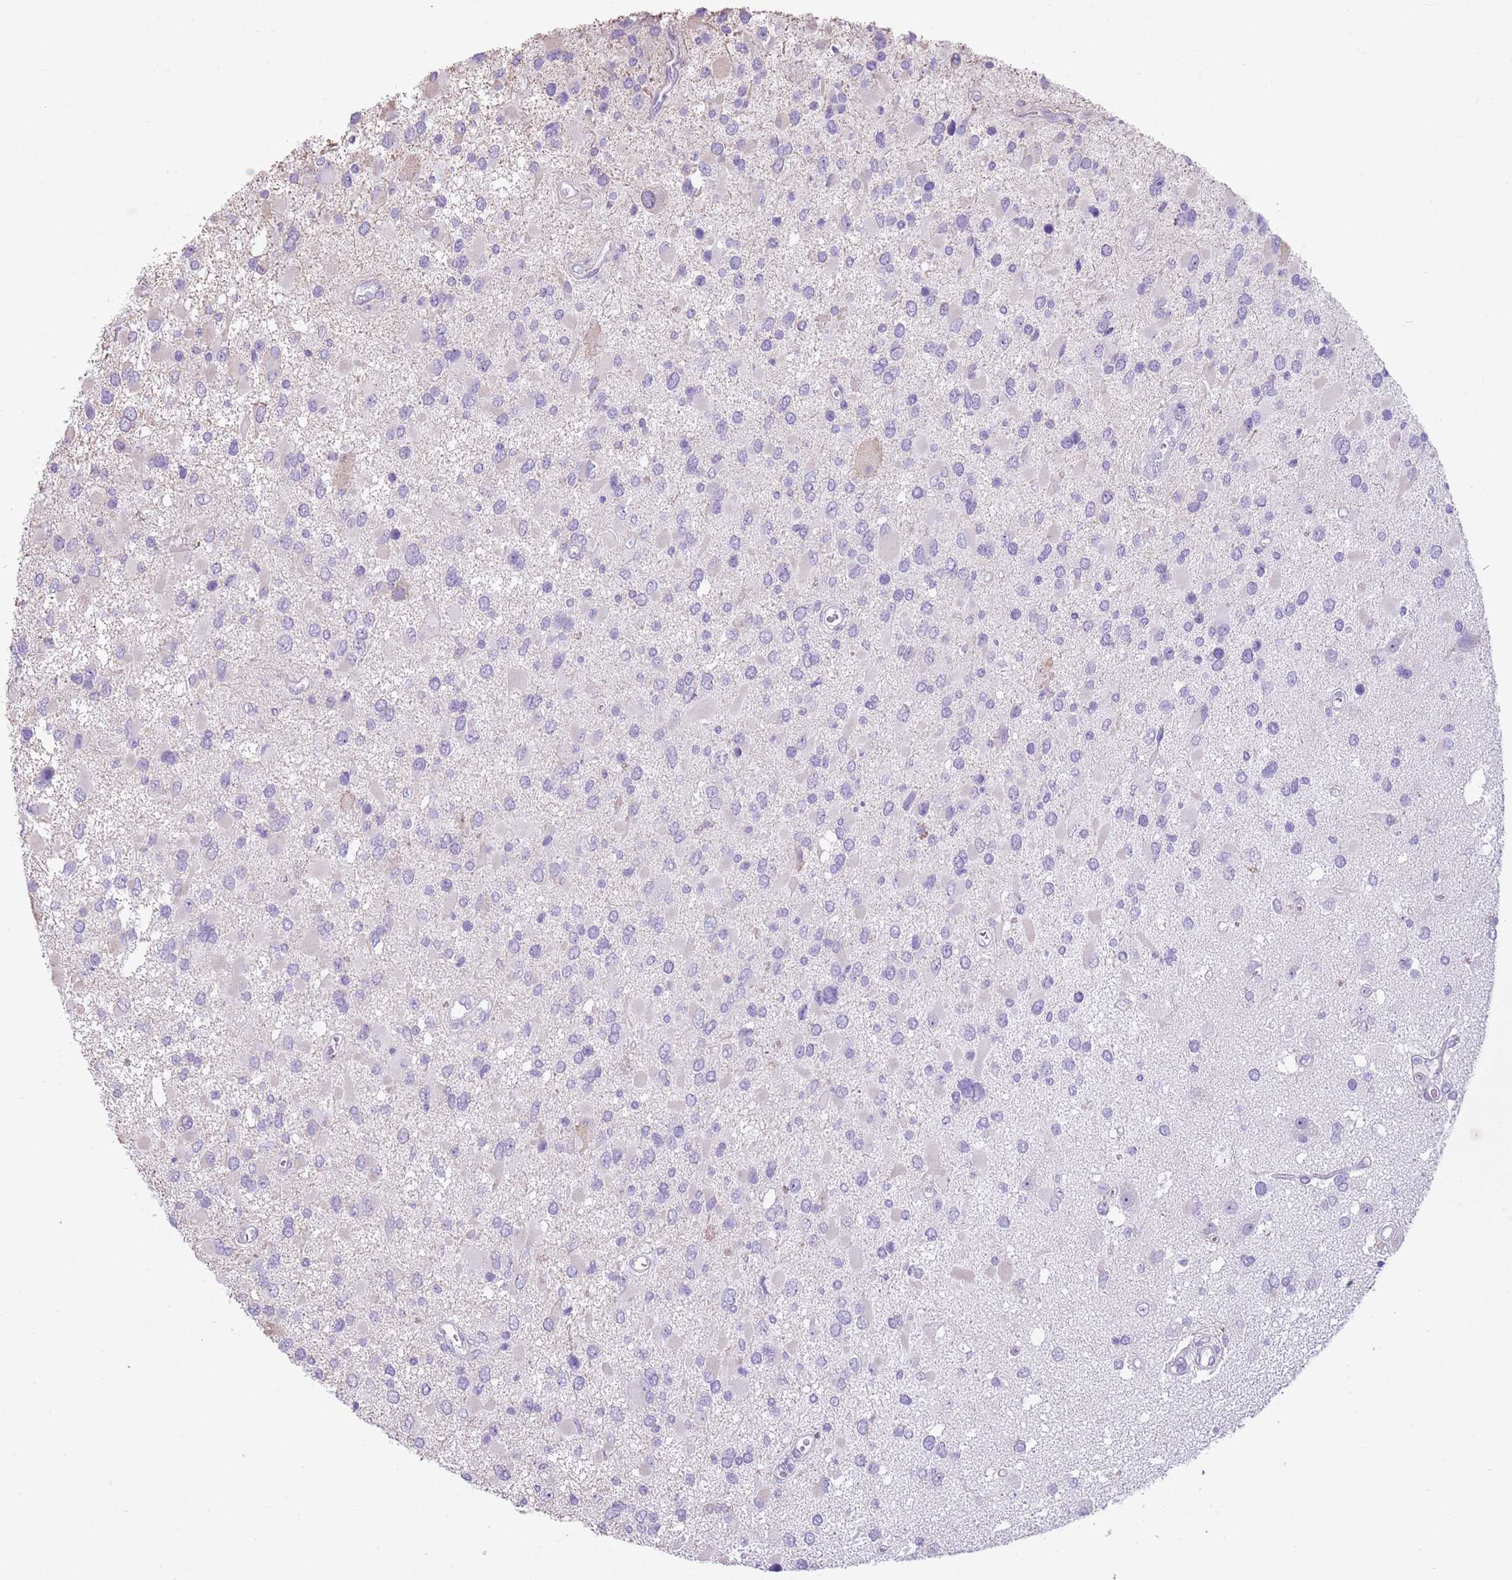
{"staining": {"intensity": "negative", "quantity": "none", "location": "none"}, "tissue": "glioma", "cell_type": "Tumor cells", "image_type": "cancer", "snomed": [{"axis": "morphology", "description": "Glioma, malignant, High grade"}, {"axis": "topography", "description": "Brain"}], "caption": "This is an IHC image of malignant glioma (high-grade). There is no staining in tumor cells.", "gene": "CD177", "patient": {"sex": "male", "age": 53}}